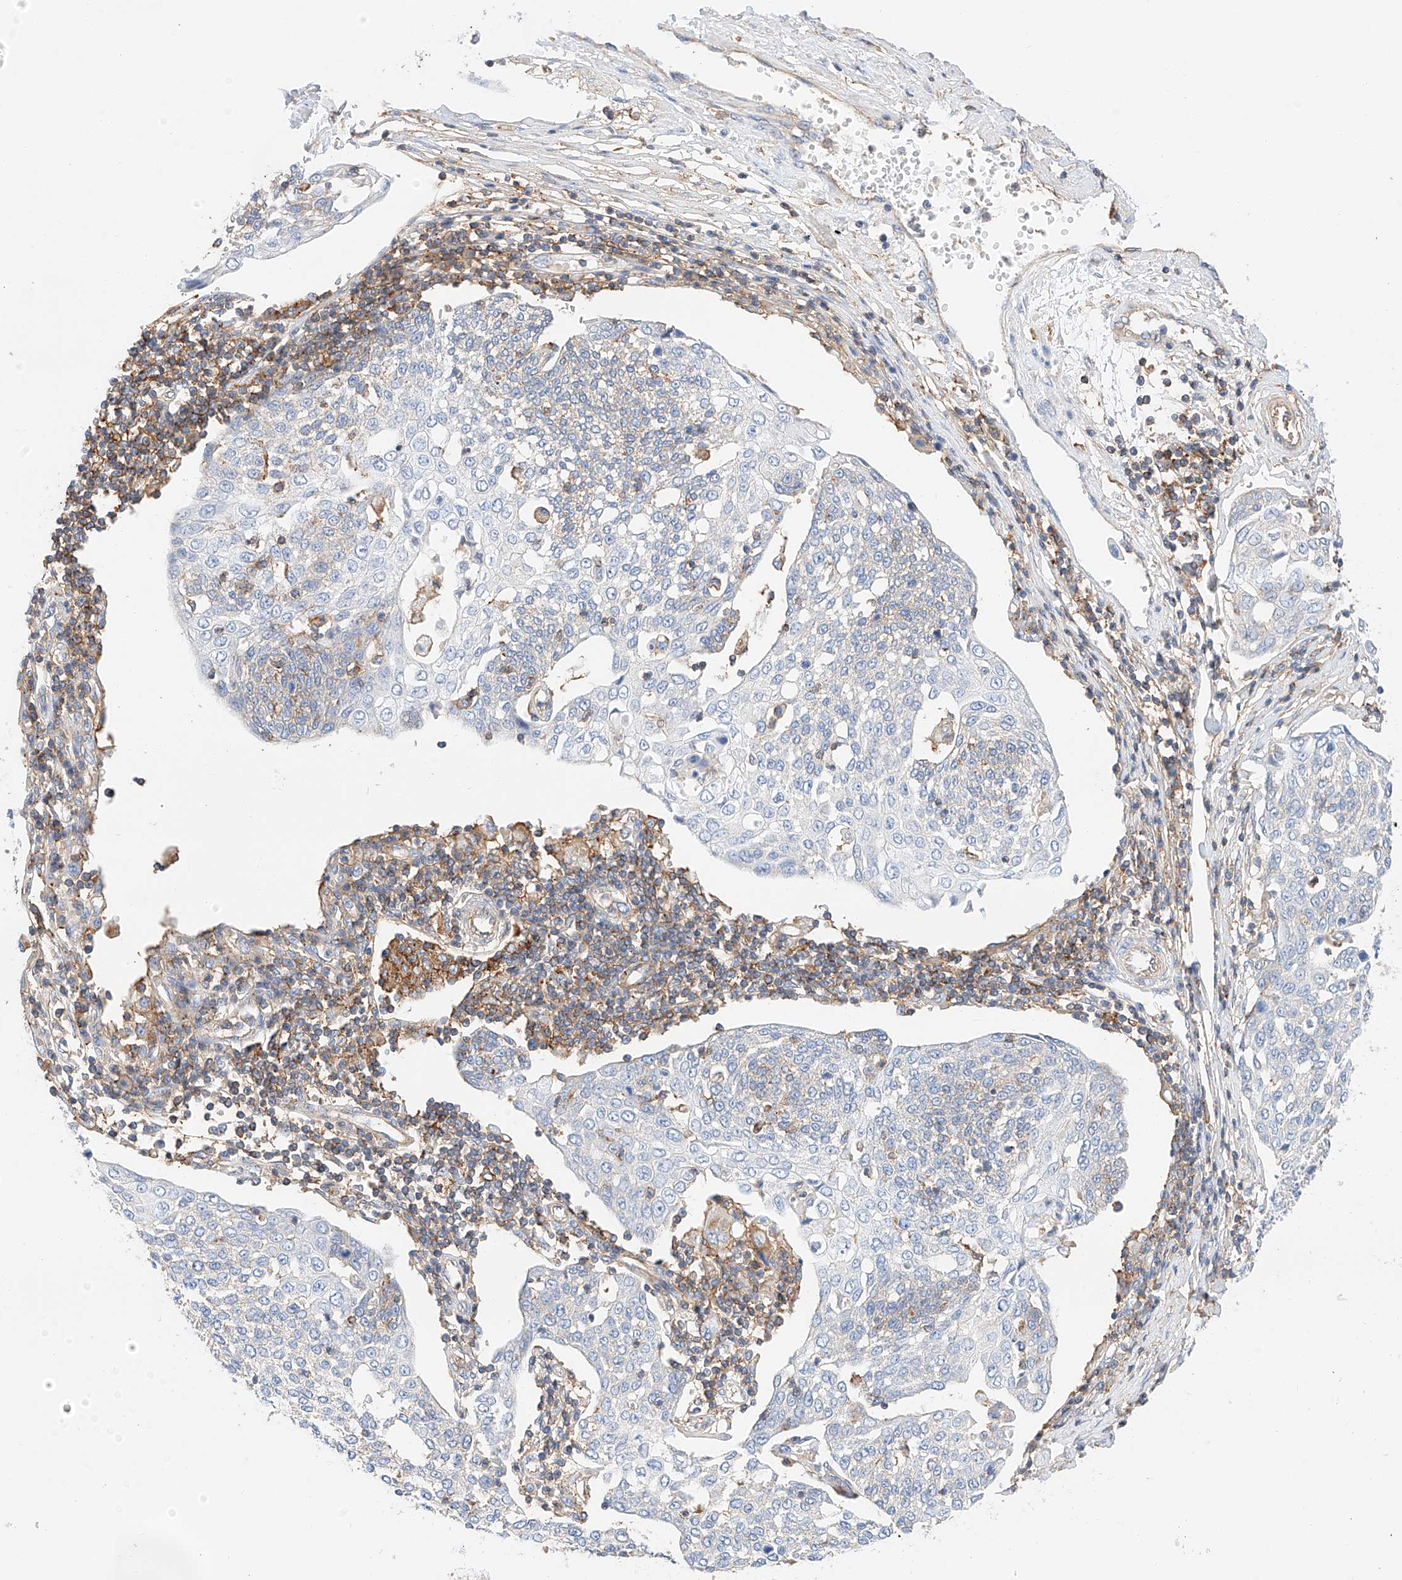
{"staining": {"intensity": "weak", "quantity": "<25%", "location": "cytoplasmic/membranous"}, "tissue": "cervical cancer", "cell_type": "Tumor cells", "image_type": "cancer", "snomed": [{"axis": "morphology", "description": "Squamous cell carcinoma, NOS"}, {"axis": "topography", "description": "Cervix"}], "caption": "Immunohistochemical staining of cervical squamous cell carcinoma reveals no significant expression in tumor cells.", "gene": "HAUS4", "patient": {"sex": "female", "age": 34}}